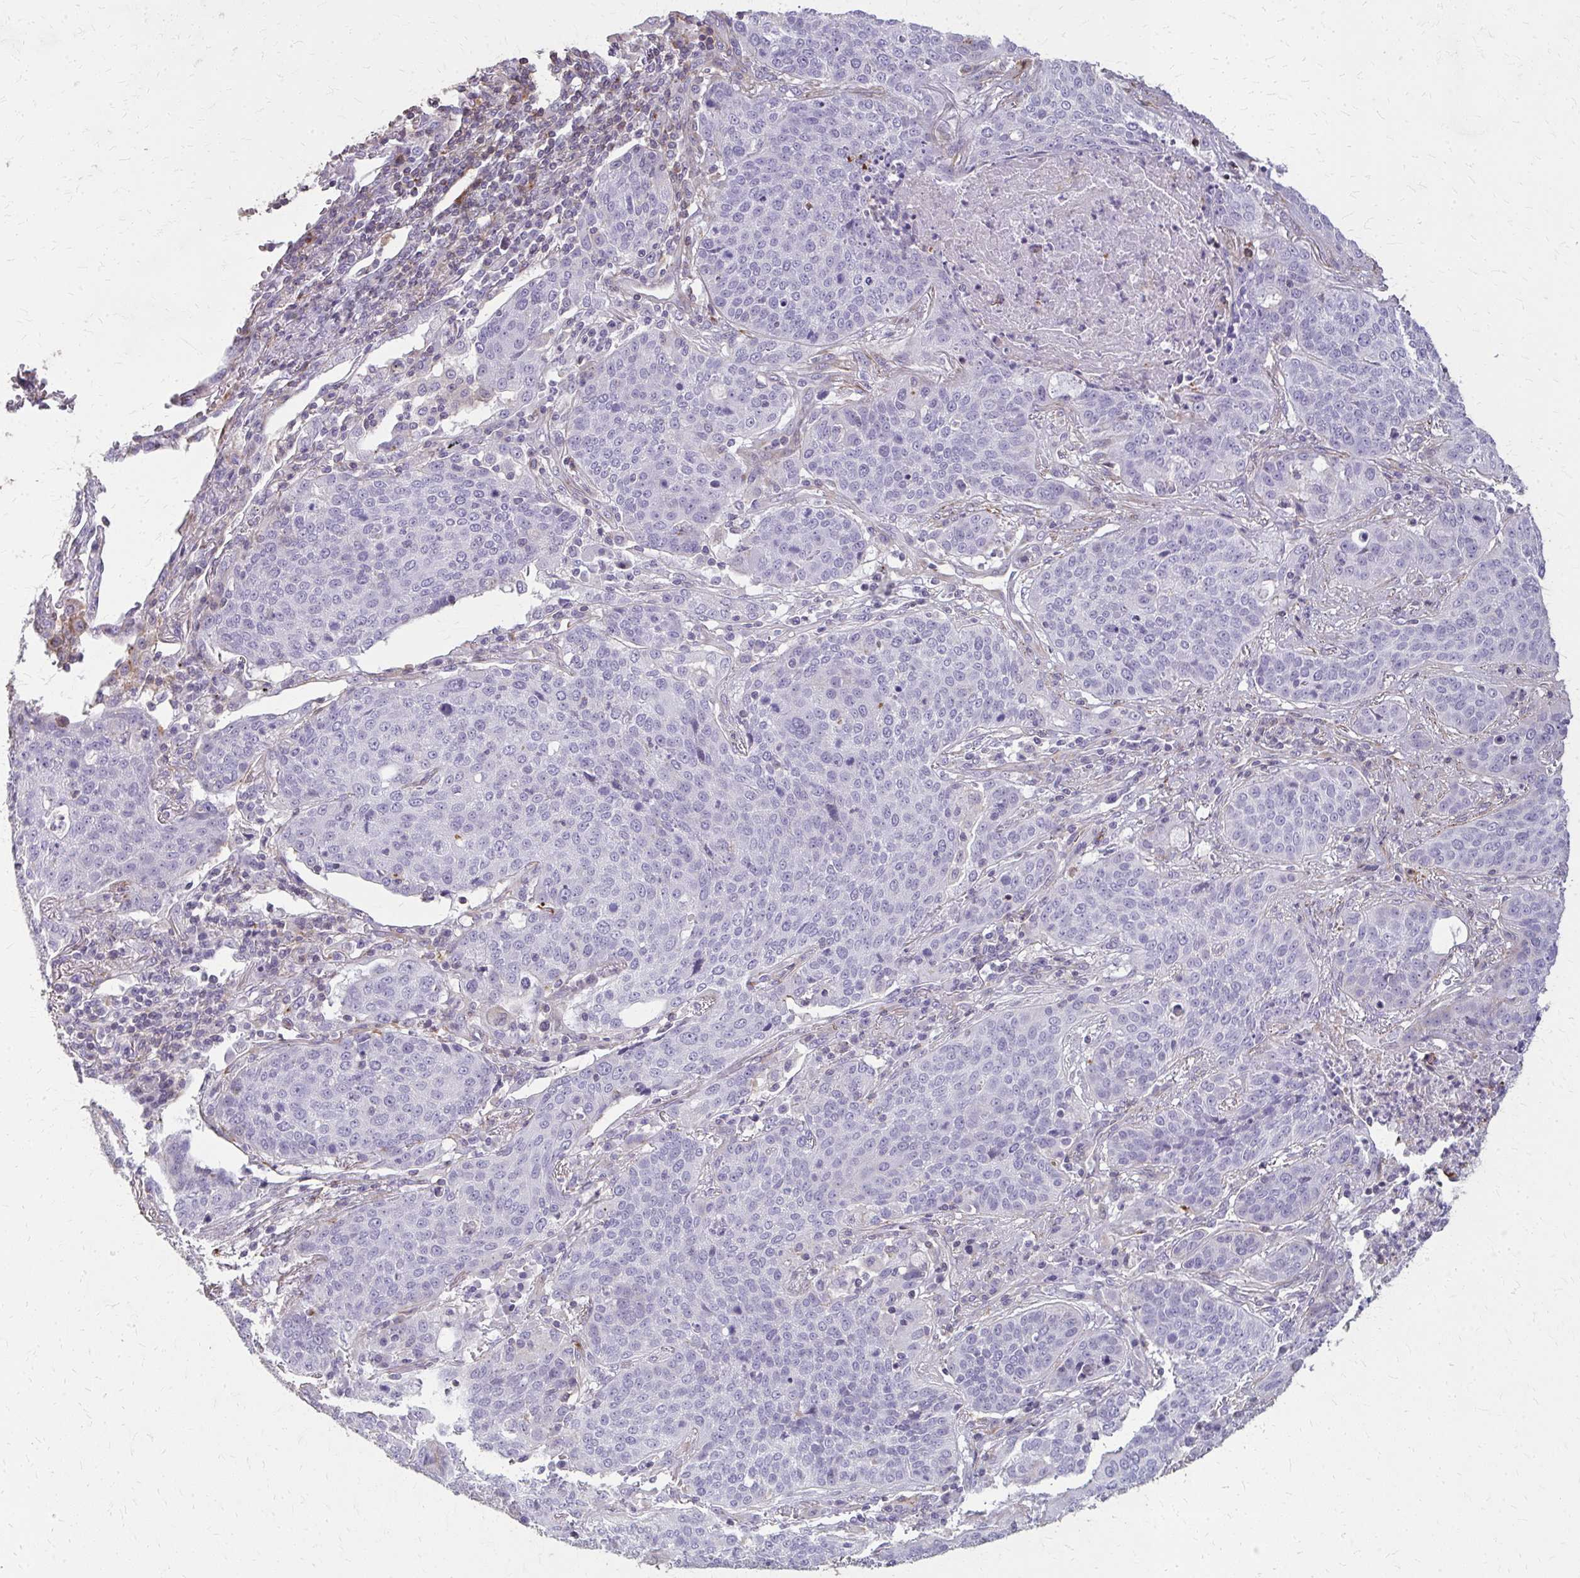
{"staining": {"intensity": "negative", "quantity": "none", "location": "none"}, "tissue": "lung cancer", "cell_type": "Tumor cells", "image_type": "cancer", "snomed": [{"axis": "morphology", "description": "Squamous cell carcinoma, NOS"}, {"axis": "topography", "description": "Lung"}], "caption": "This image is of lung cancer (squamous cell carcinoma) stained with immunohistochemistry to label a protein in brown with the nuclei are counter-stained blue. There is no expression in tumor cells. (Stains: DAB (3,3'-diaminobenzidine) immunohistochemistry (IHC) with hematoxylin counter stain, Microscopy: brightfield microscopy at high magnification).", "gene": "TENM4", "patient": {"sex": "male", "age": 63}}